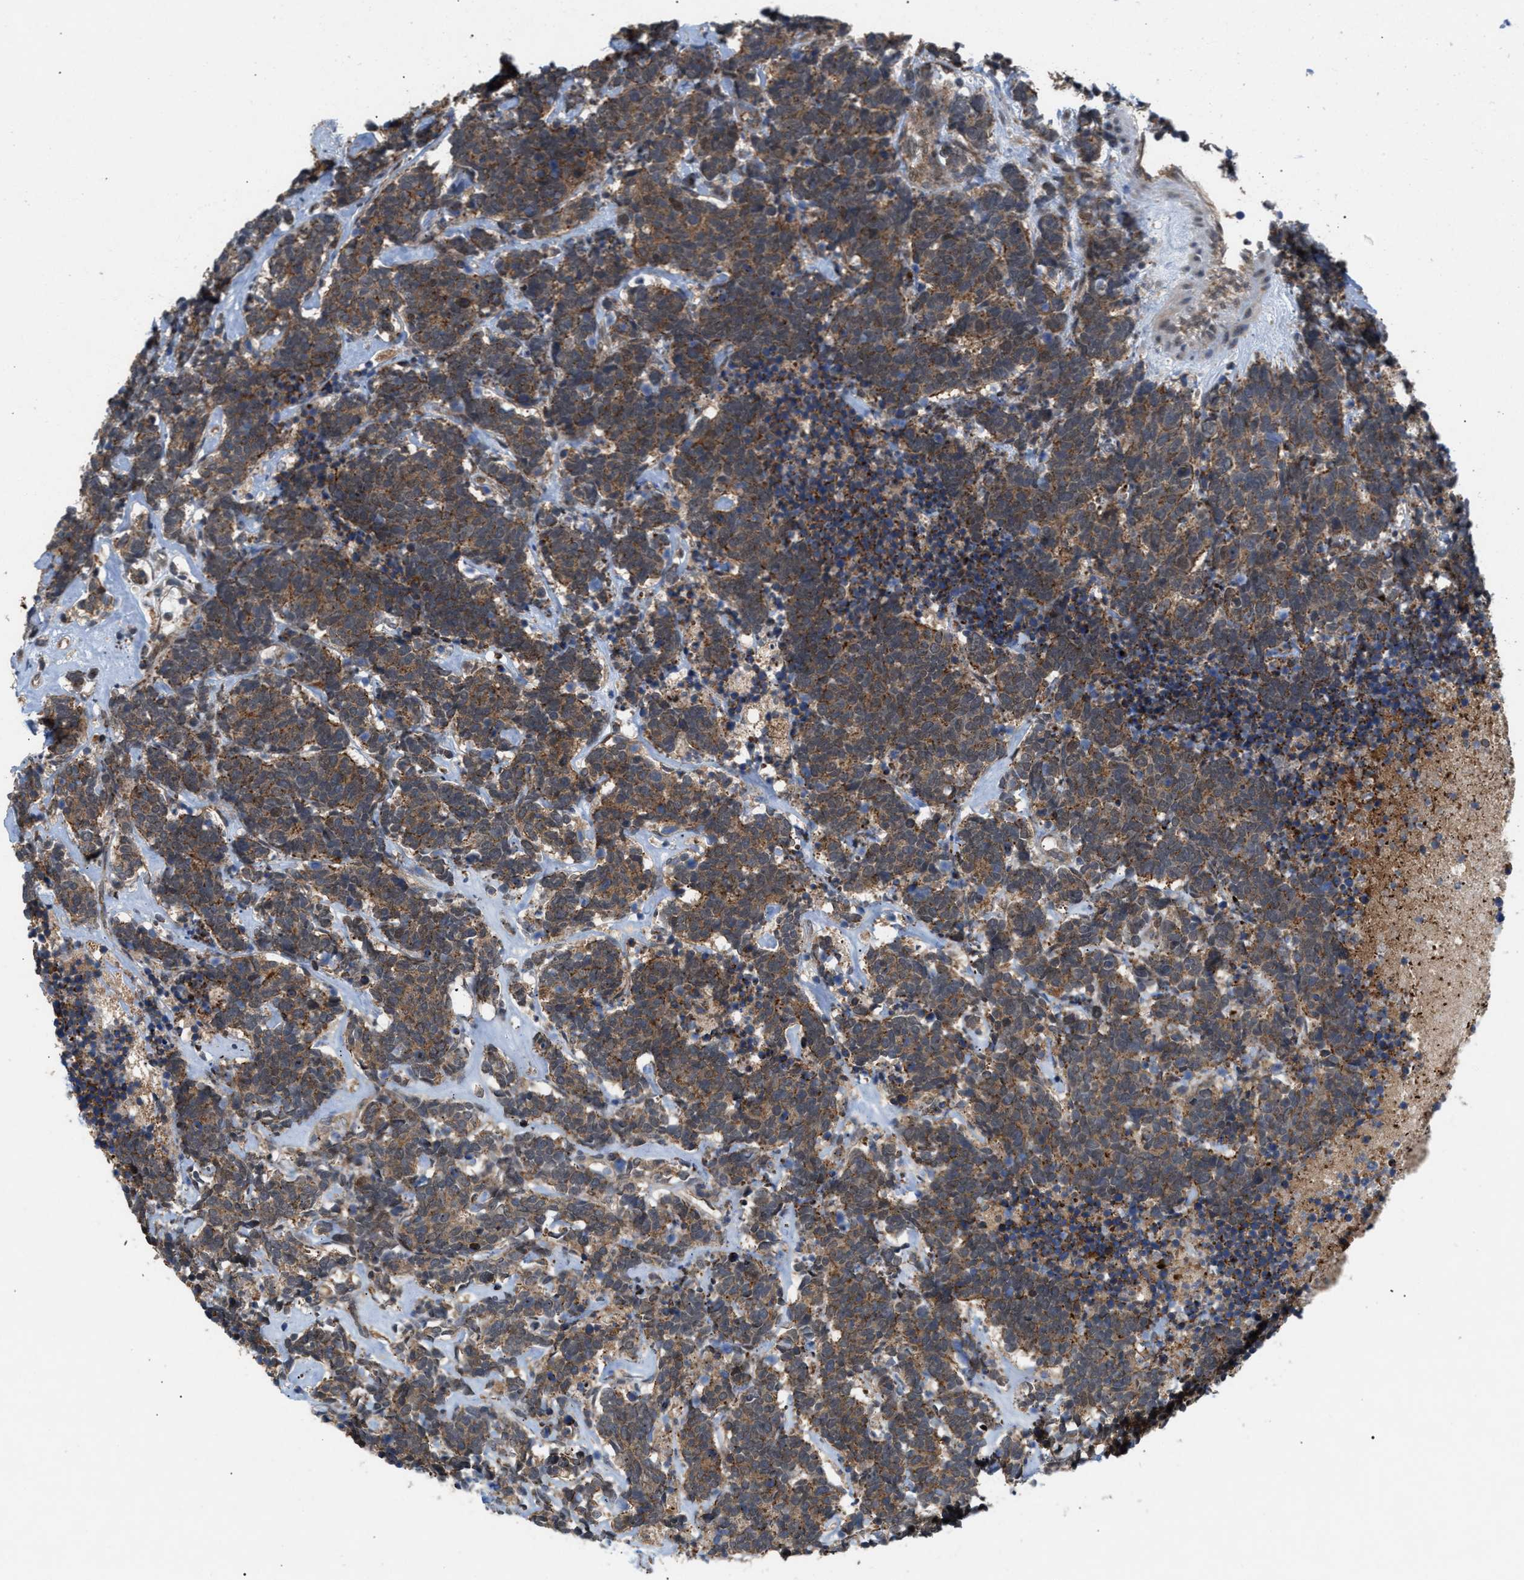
{"staining": {"intensity": "moderate", "quantity": ">75%", "location": "cytoplasmic/membranous"}, "tissue": "carcinoid", "cell_type": "Tumor cells", "image_type": "cancer", "snomed": [{"axis": "morphology", "description": "Carcinoma, NOS"}, {"axis": "morphology", "description": "Carcinoid, malignant, NOS"}, {"axis": "topography", "description": "Urinary bladder"}], "caption": "Immunohistochemistry staining of carcinoma, which displays medium levels of moderate cytoplasmic/membranous expression in approximately >75% of tumor cells indicating moderate cytoplasmic/membranous protein expression. The staining was performed using DAB (brown) for protein detection and nuclei were counterstained in hematoxylin (blue).", "gene": "MFSD6", "patient": {"sex": "male", "age": 57}}